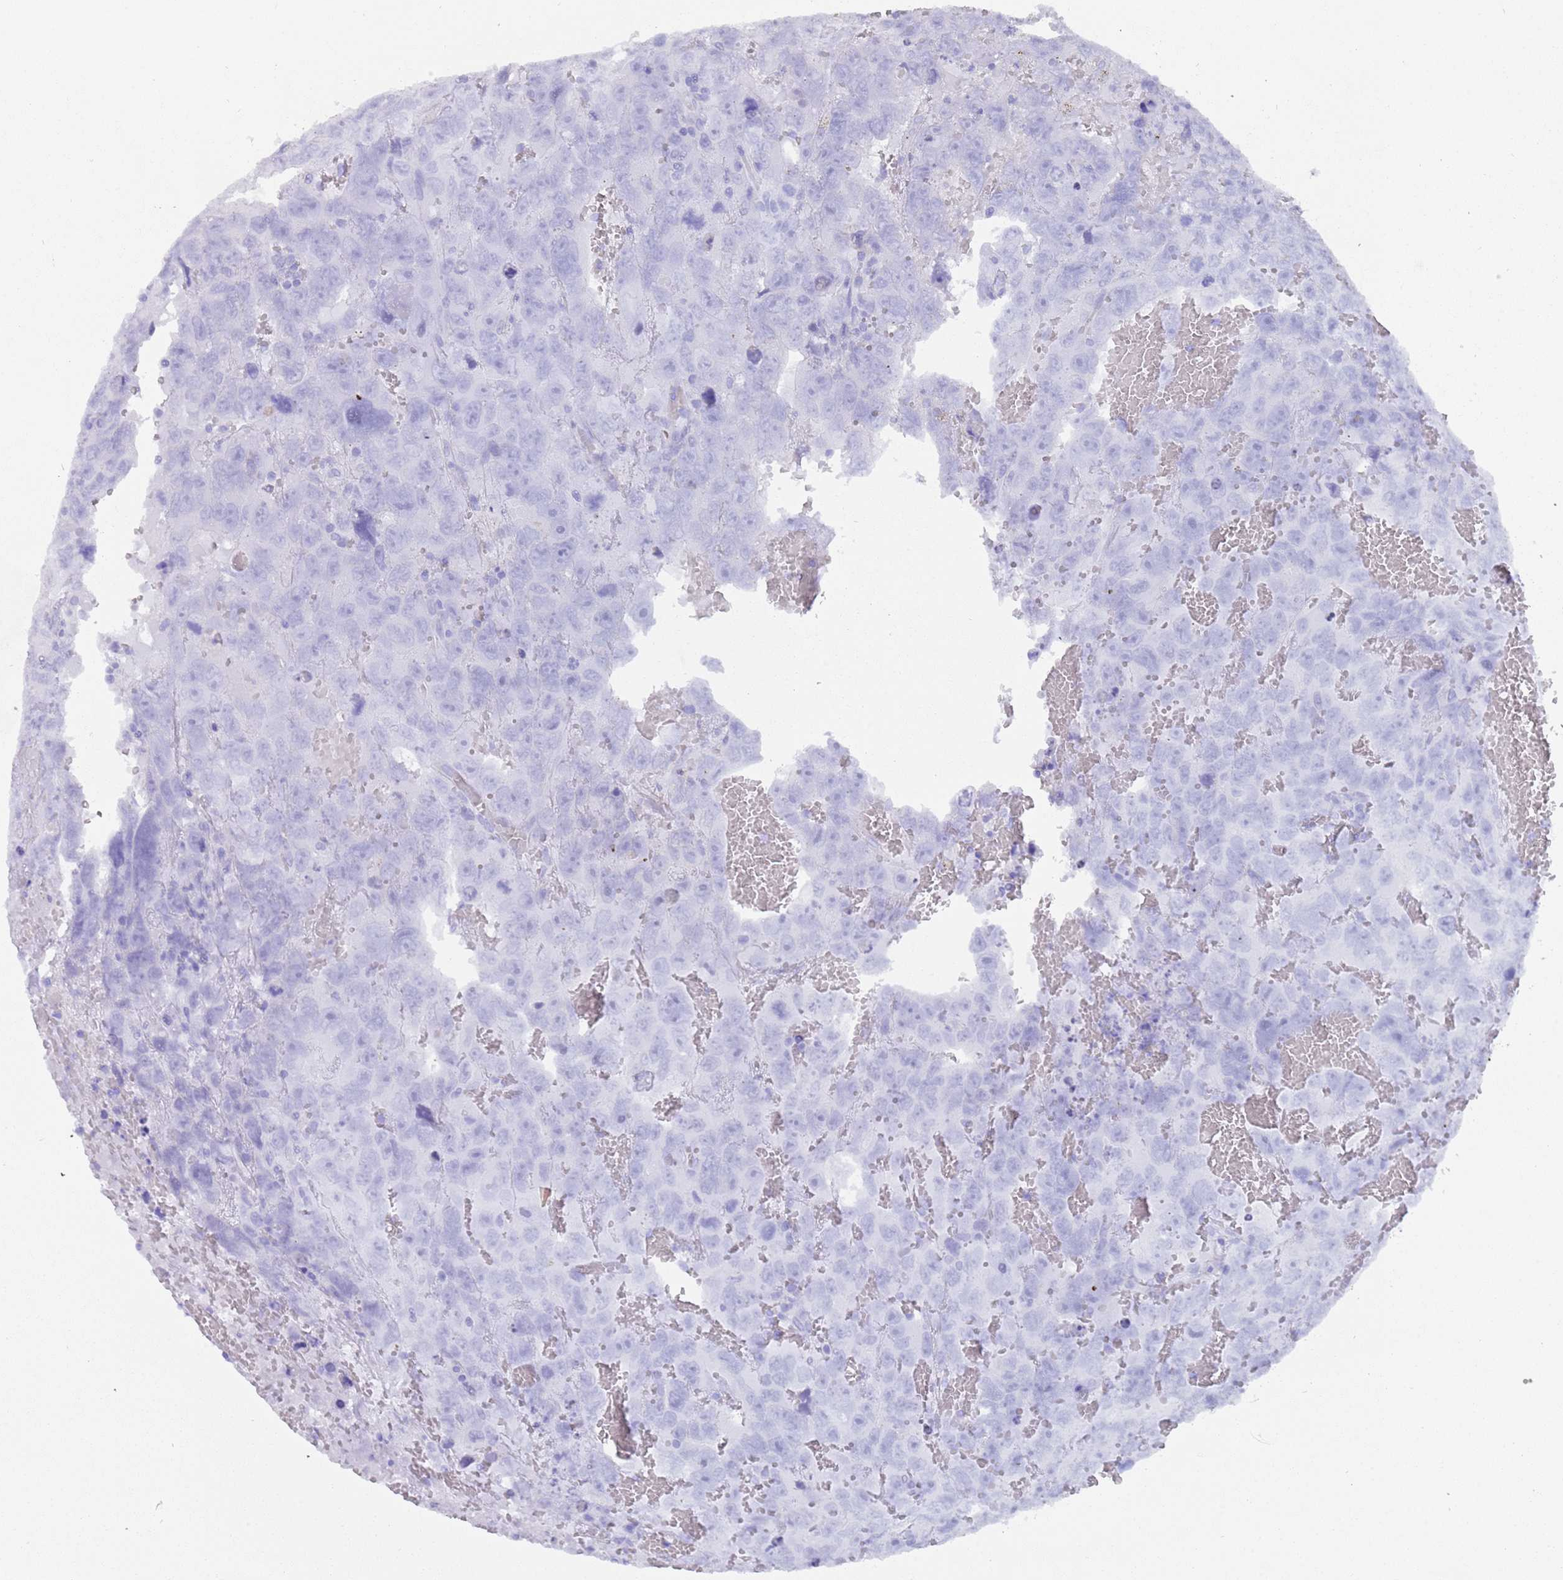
{"staining": {"intensity": "negative", "quantity": "none", "location": "none"}, "tissue": "testis cancer", "cell_type": "Tumor cells", "image_type": "cancer", "snomed": [{"axis": "morphology", "description": "Carcinoma, Embryonal, NOS"}, {"axis": "topography", "description": "Testis"}], "caption": "An immunohistochemistry (IHC) histopathology image of testis cancer (embryonal carcinoma) is shown. There is no staining in tumor cells of testis cancer (embryonal carcinoma).", "gene": "HDAC8", "patient": {"sex": "male", "age": 45}}